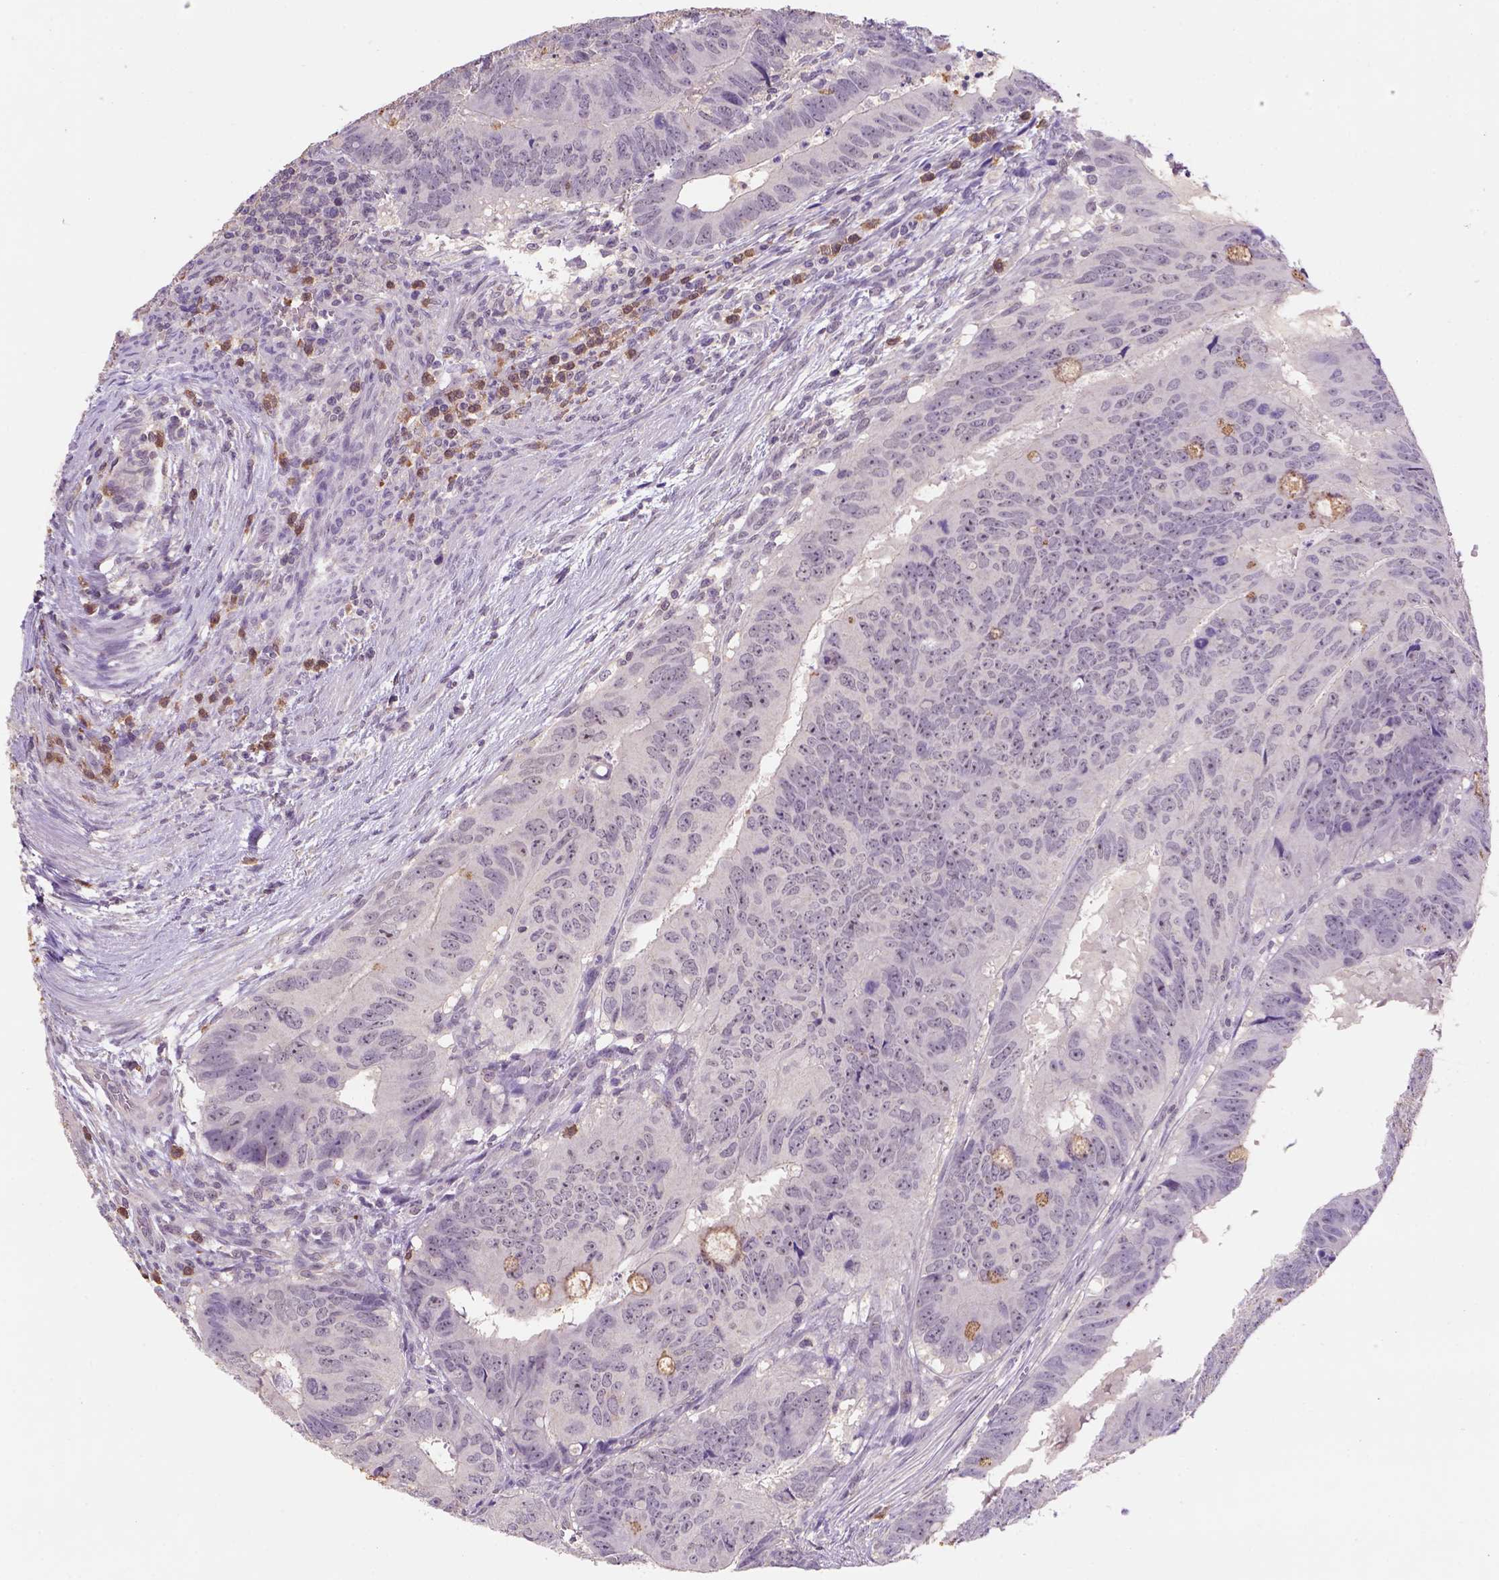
{"staining": {"intensity": "weak", "quantity": "25%-75%", "location": "cytoplasmic/membranous,nuclear"}, "tissue": "colorectal cancer", "cell_type": "Tumor cells", "image_type": "cancer", "snomed": [{"axis": "morphology", "description": "Adenocarcinoma, NOS"}, {"axis": "topography", "description": "Colon"}], "caption": "DAB immunohistochemical staining of human colorectal cancer exhibits weak cytoplasmic/membranous and nuclear protein staining in approximately 25%-75% of tumor cells.", "gene": "SCML4", "patient": {"sex": "male", "age": 79}}